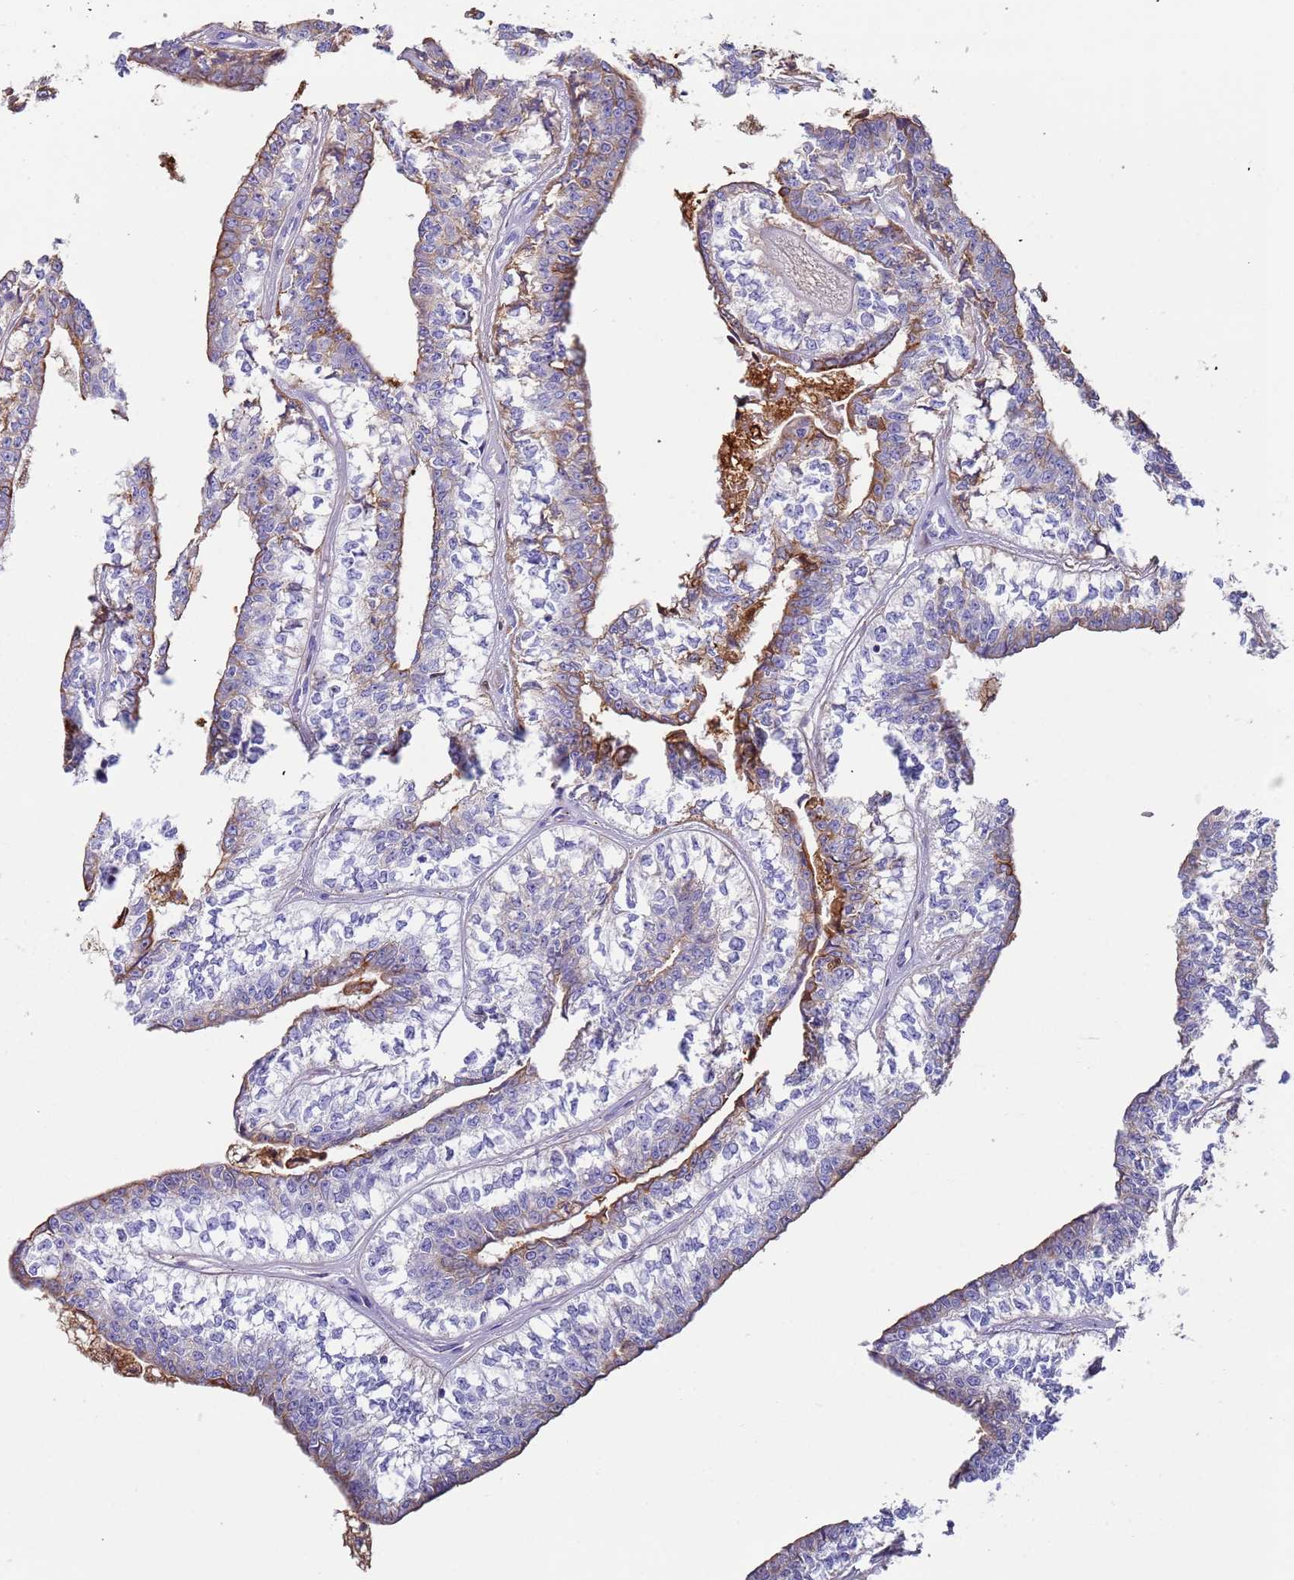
{"staining": {"intensity": "weak", "quantity": "<25%", "location": "cytoplasmic/membranous"}, "tissue": "head and neck cancer", "cell_type": "Tumor cells", "image_type": "cancer", "snomed": [{"axis": "morphology", "description": "Adenocarcinoma, NOS"}, {"axis": "topography", "description": "Head-Neck"}], "caption": "This image is of head and neck cancer stained with immunohistochemistry (IHC) to label a protein in brown with the nuclei are counter-stained blue. There is no expression in tumor cells.", "gene": "CYSLTR2", "patient": {"sex": "female", "age": 73}}